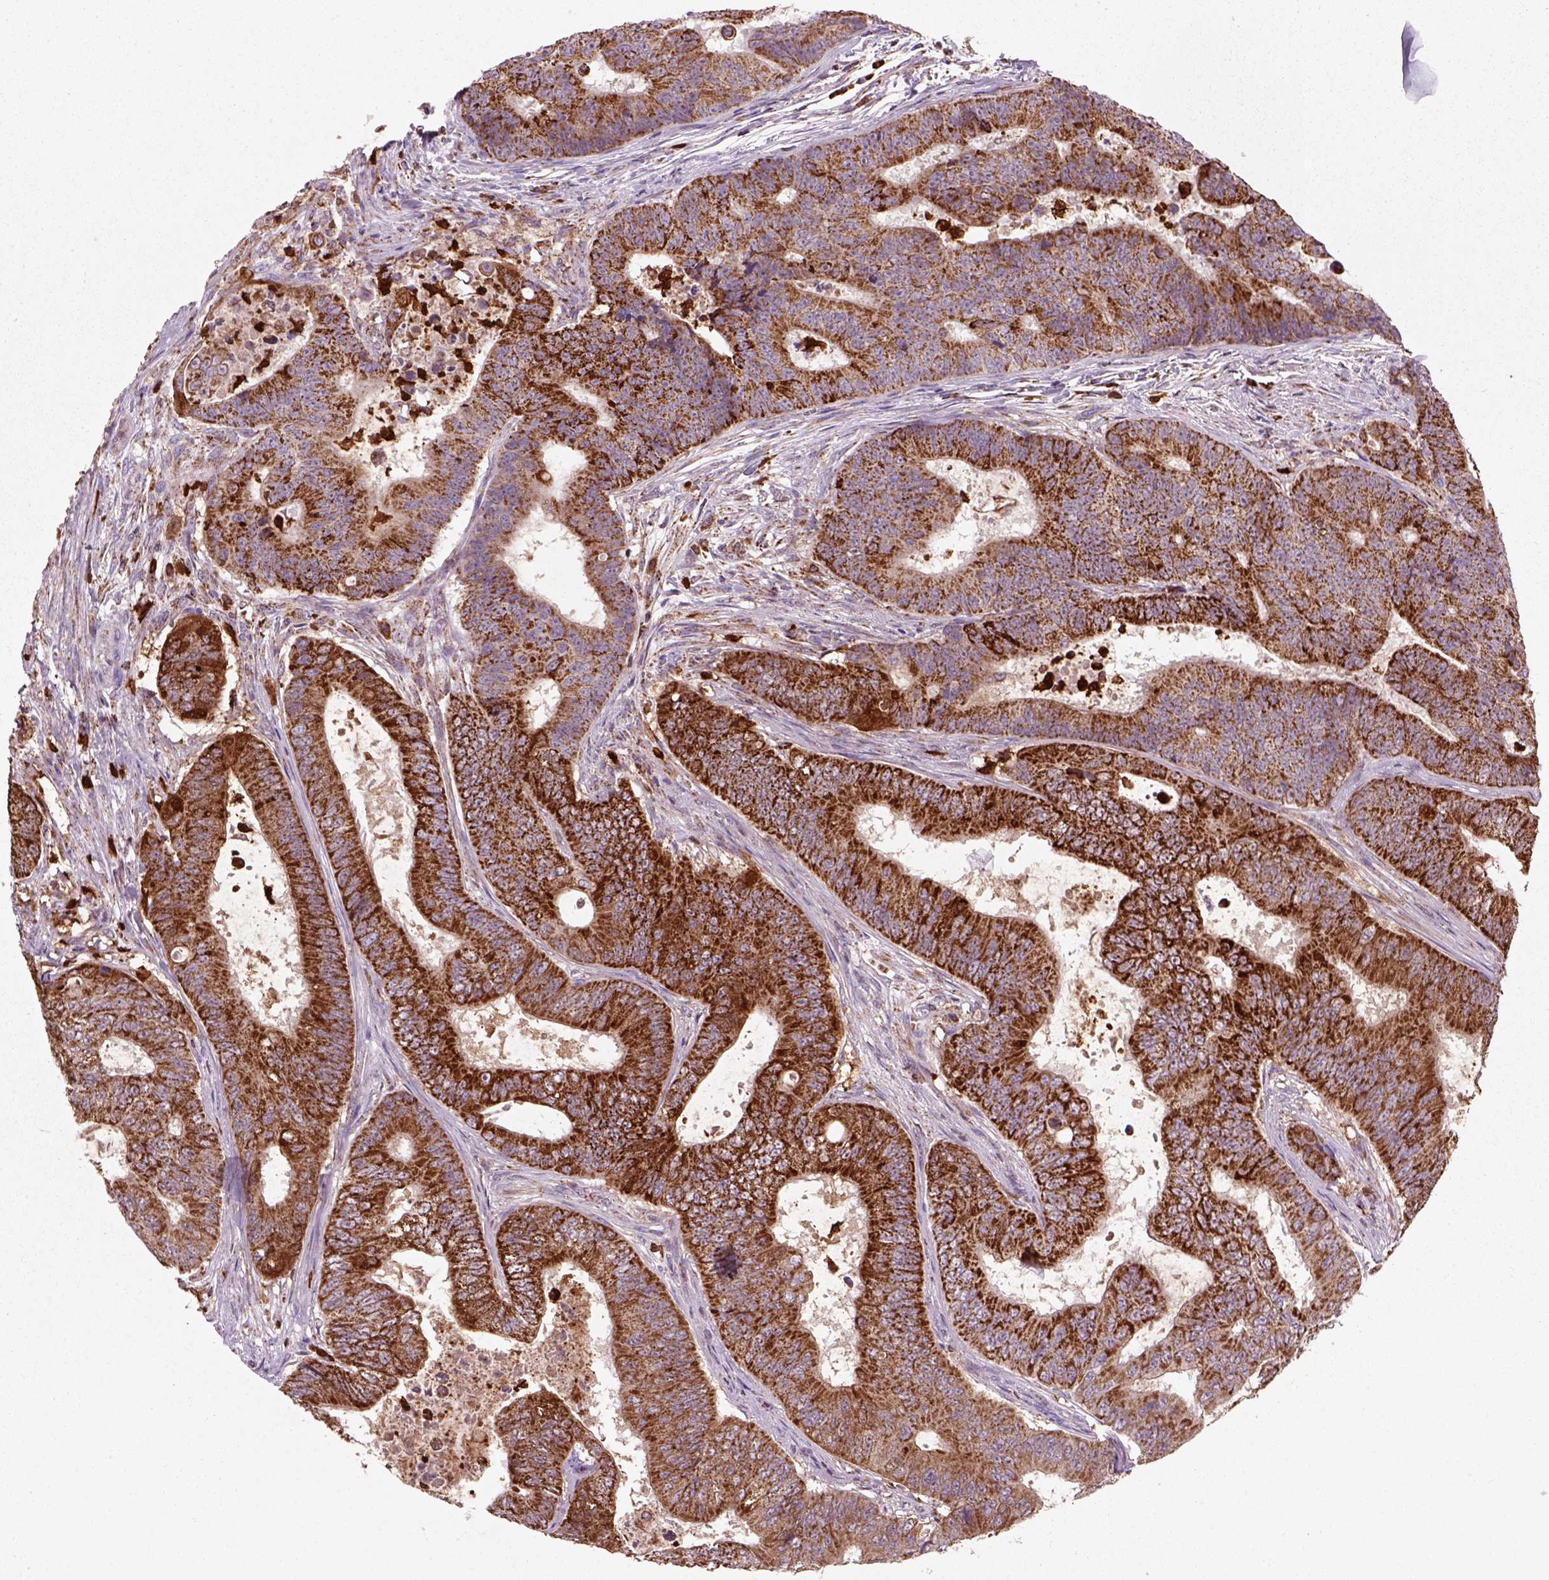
{"staining": {"intensity": "strong", "quantity": ">75%", "location": "cytoplasmic/membranous"}, "tissue": "colorectal cancer", "cell_type": "Tumor cells", "image_type": "cancer", "snomed": [{"axis": "morphology", "description": "Adenocarcinoma, NOS"}, {"axis": "topography", "description": "Colon"}], "caption": "A brown stain highlights strong cytoplasmic/membranous staining of a protein in human colorectal cancer tumor cells. The staining was performed using DAB (3,3'-diaminobenzidine) to visualize the protein expression in brown, while the nuclei were stained in blue with hematoxylin (Magnification: 20x).", "gene": "NUDT16L1", "patient": {"sex": "female", "age": 48}}